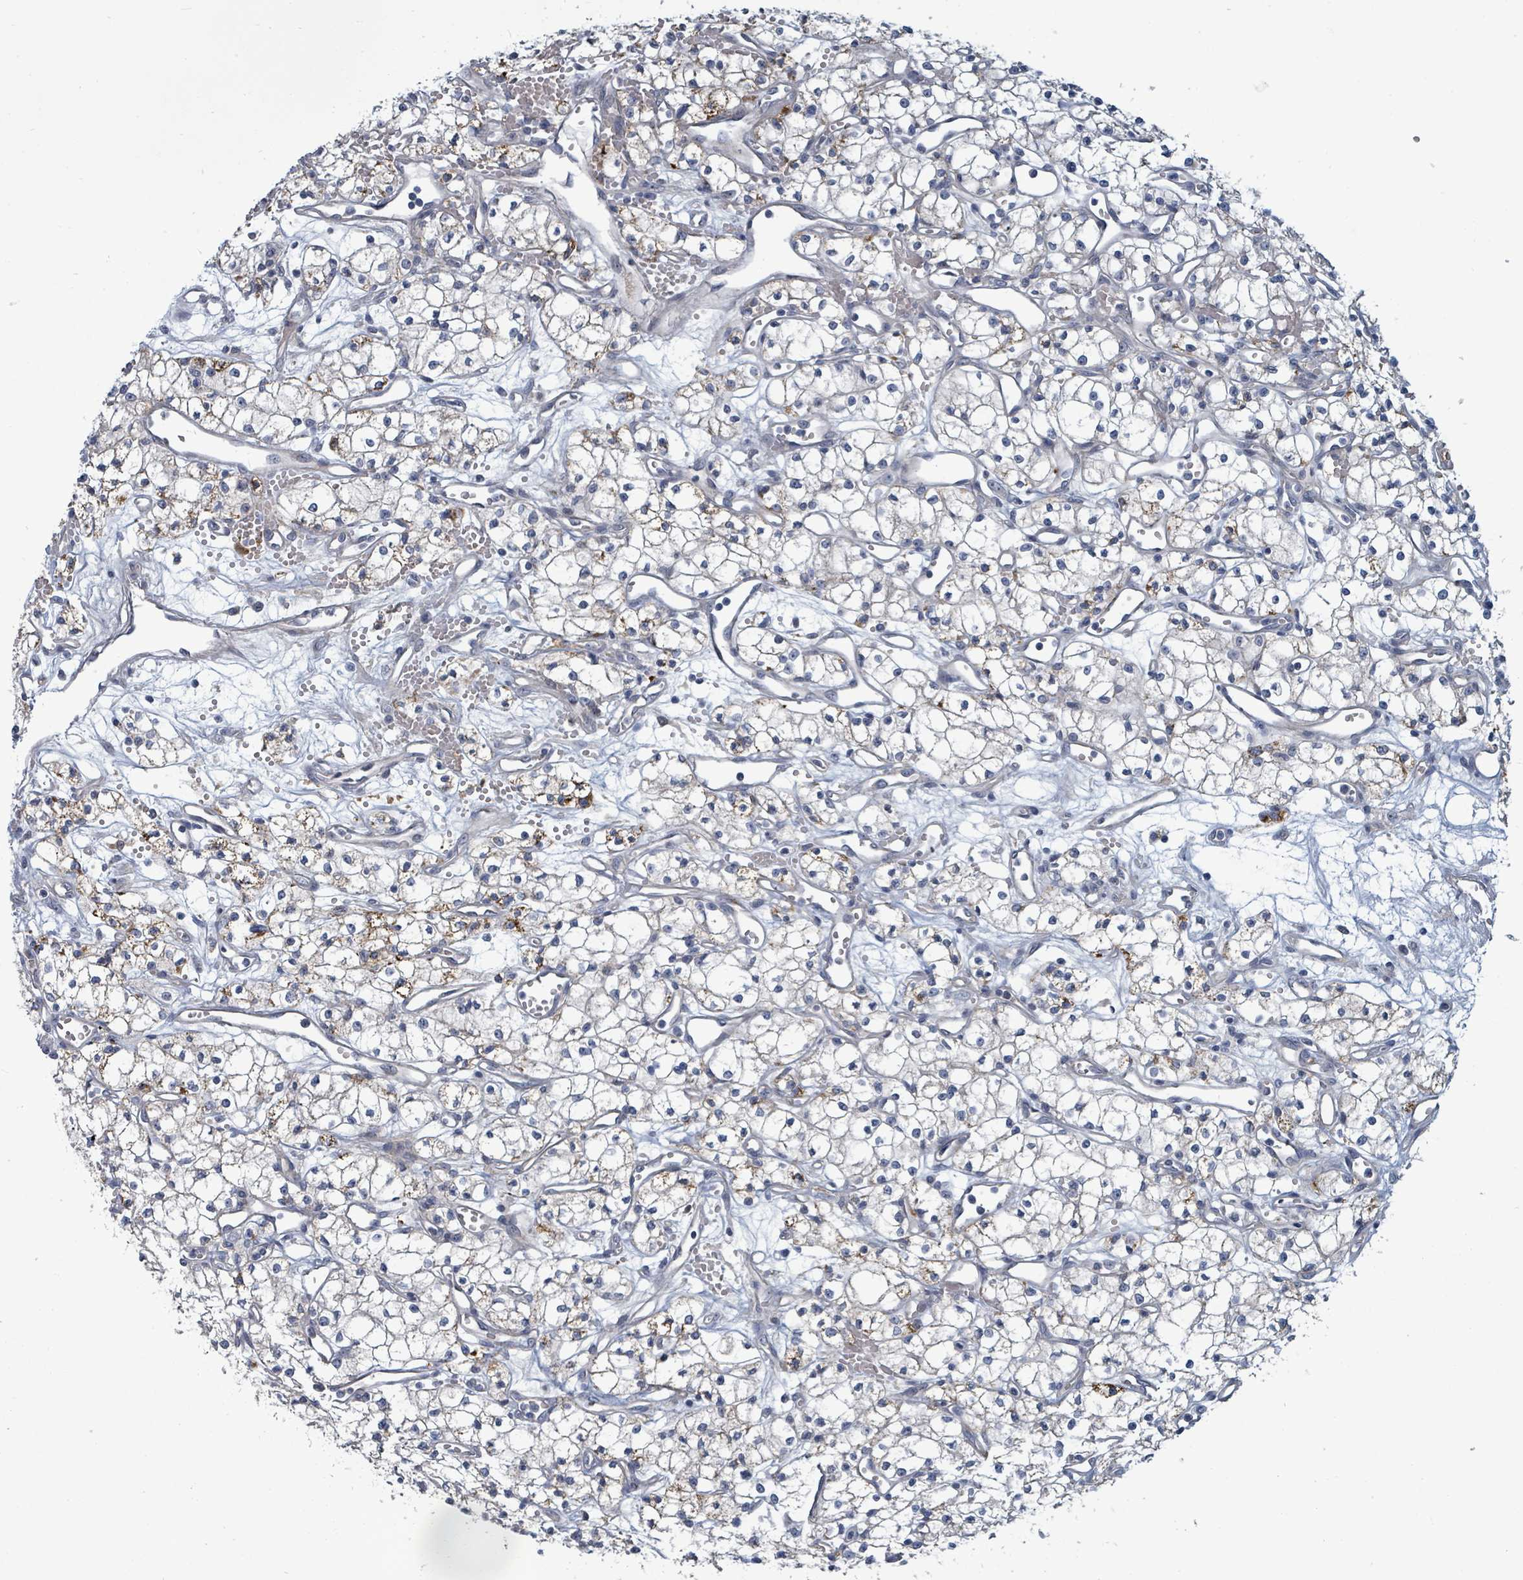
{"staining": {"intensity": "moderate", "quantity": "<25%", "location": "cytoplasmic/membranous"}, "tissue": "renal cancer", "cell_type": "Tumor cells", "image_type": "cancer", "snomed": [{"axis": "morphology", "description": "Adenocarcinoma, NOS"}, {"axis": "topography", "description": "Kidney"}], "caption": "IHC histopathology image of neoplastic tissue: human renal adenocarcinoma stained using IHC reveals low levels of moderate protein expression localized specifically in the cytoplasmic/membranous of tumor cells, appearing as a cytoplasmic/membranous brown color.", "gene": "TRDMT1", "patient": {"sex": "male", "age": 59}}